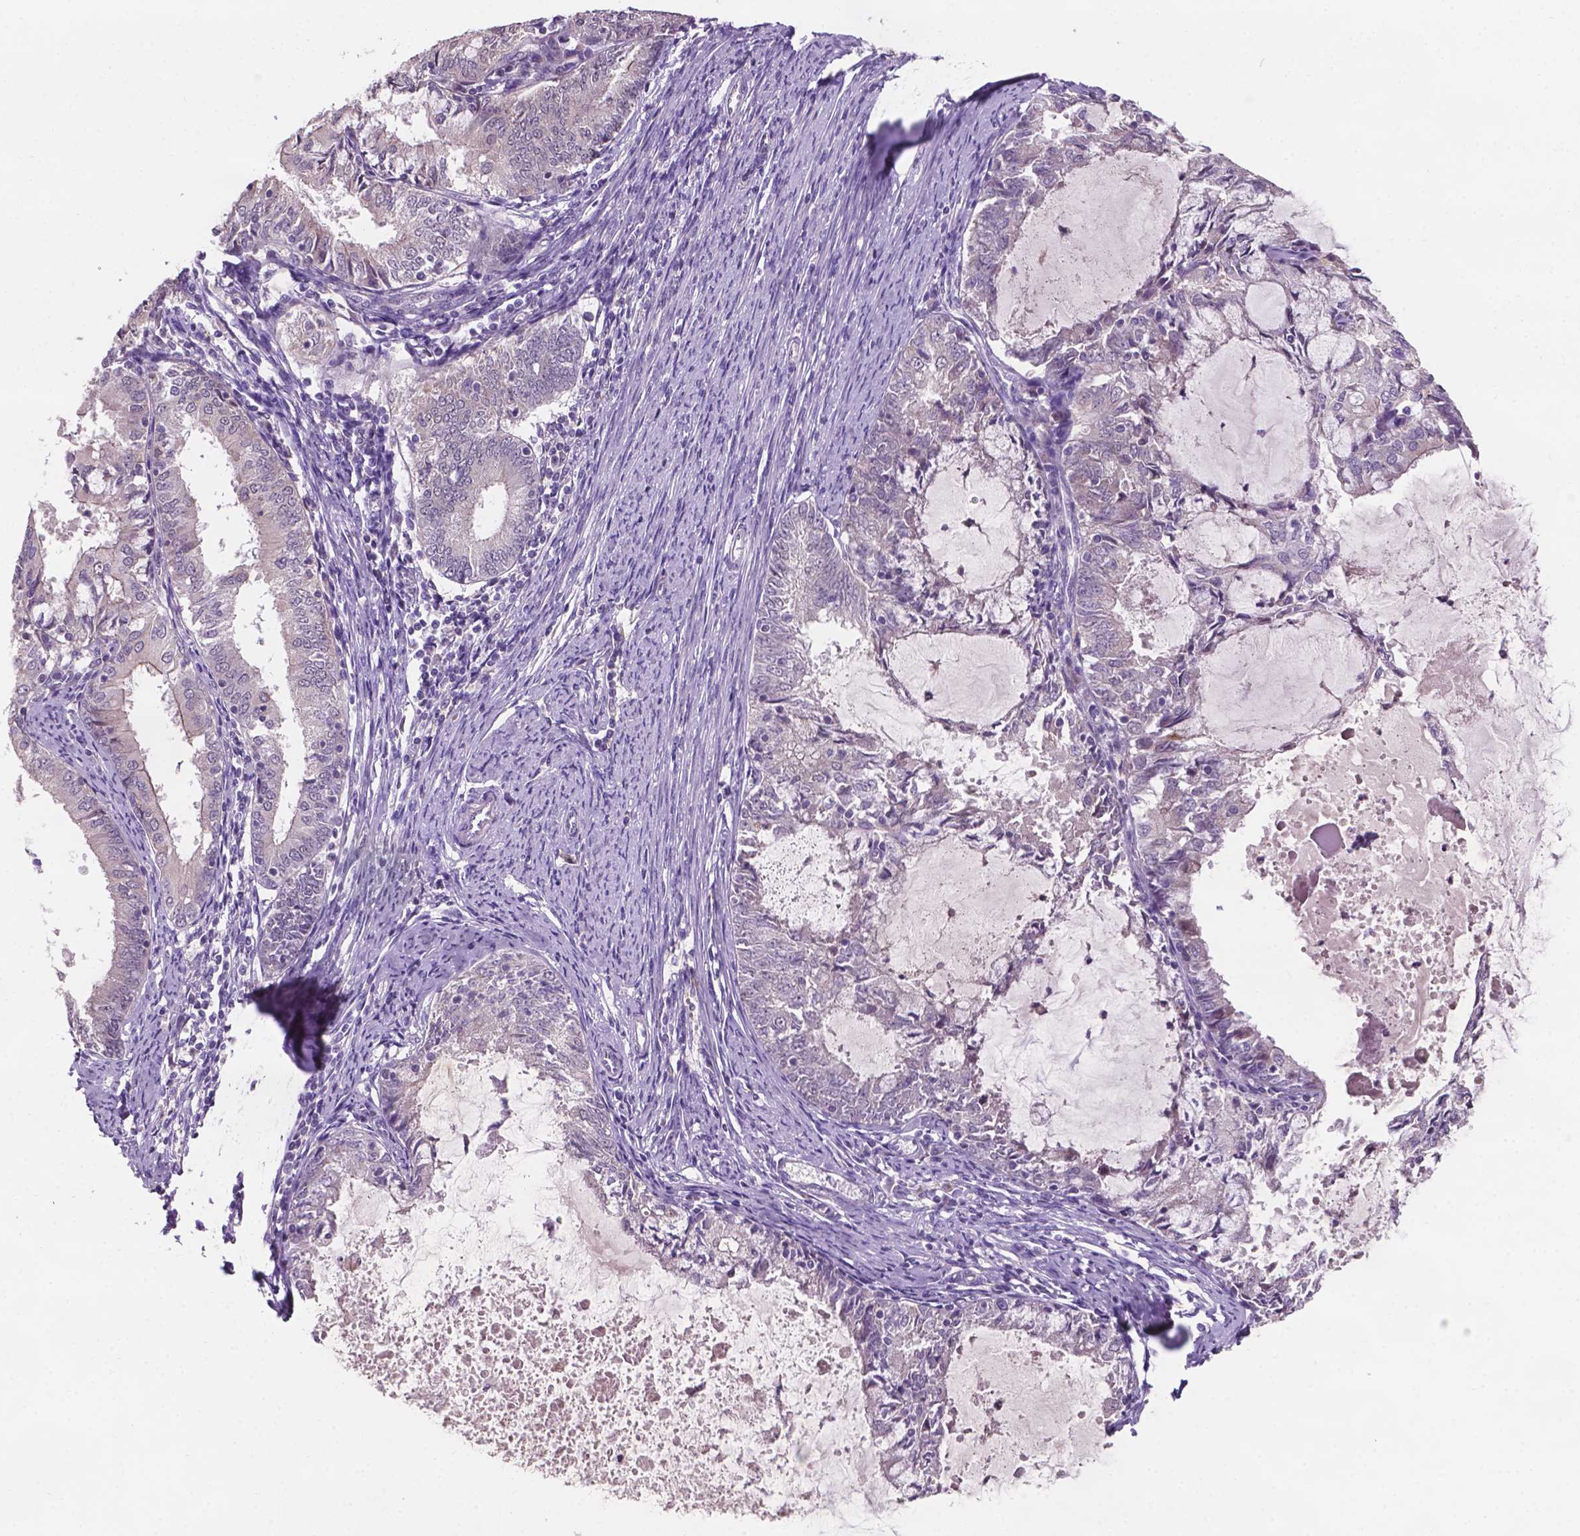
{"staining": {"intensity": "negative", "quantity": "none", "location": "none"}, "tissue": "endometrial cancer", "cell_type": "Tumor cells", "image_type": "cancer", "snomed": [{"axis": "morphology", "description": "Adenocarcinoma, NOS"}, {"axis": "topography", "description": "Endometrium"}], "caption": "High magnification brightfield microscopy of endometrial cancer stained with DAB (brown) and counterstained with hematoxylin (blue): tumor cells show no significant staining.", "gene": "GXYLT2", "patient": {"sex": "female", "age": 57}}